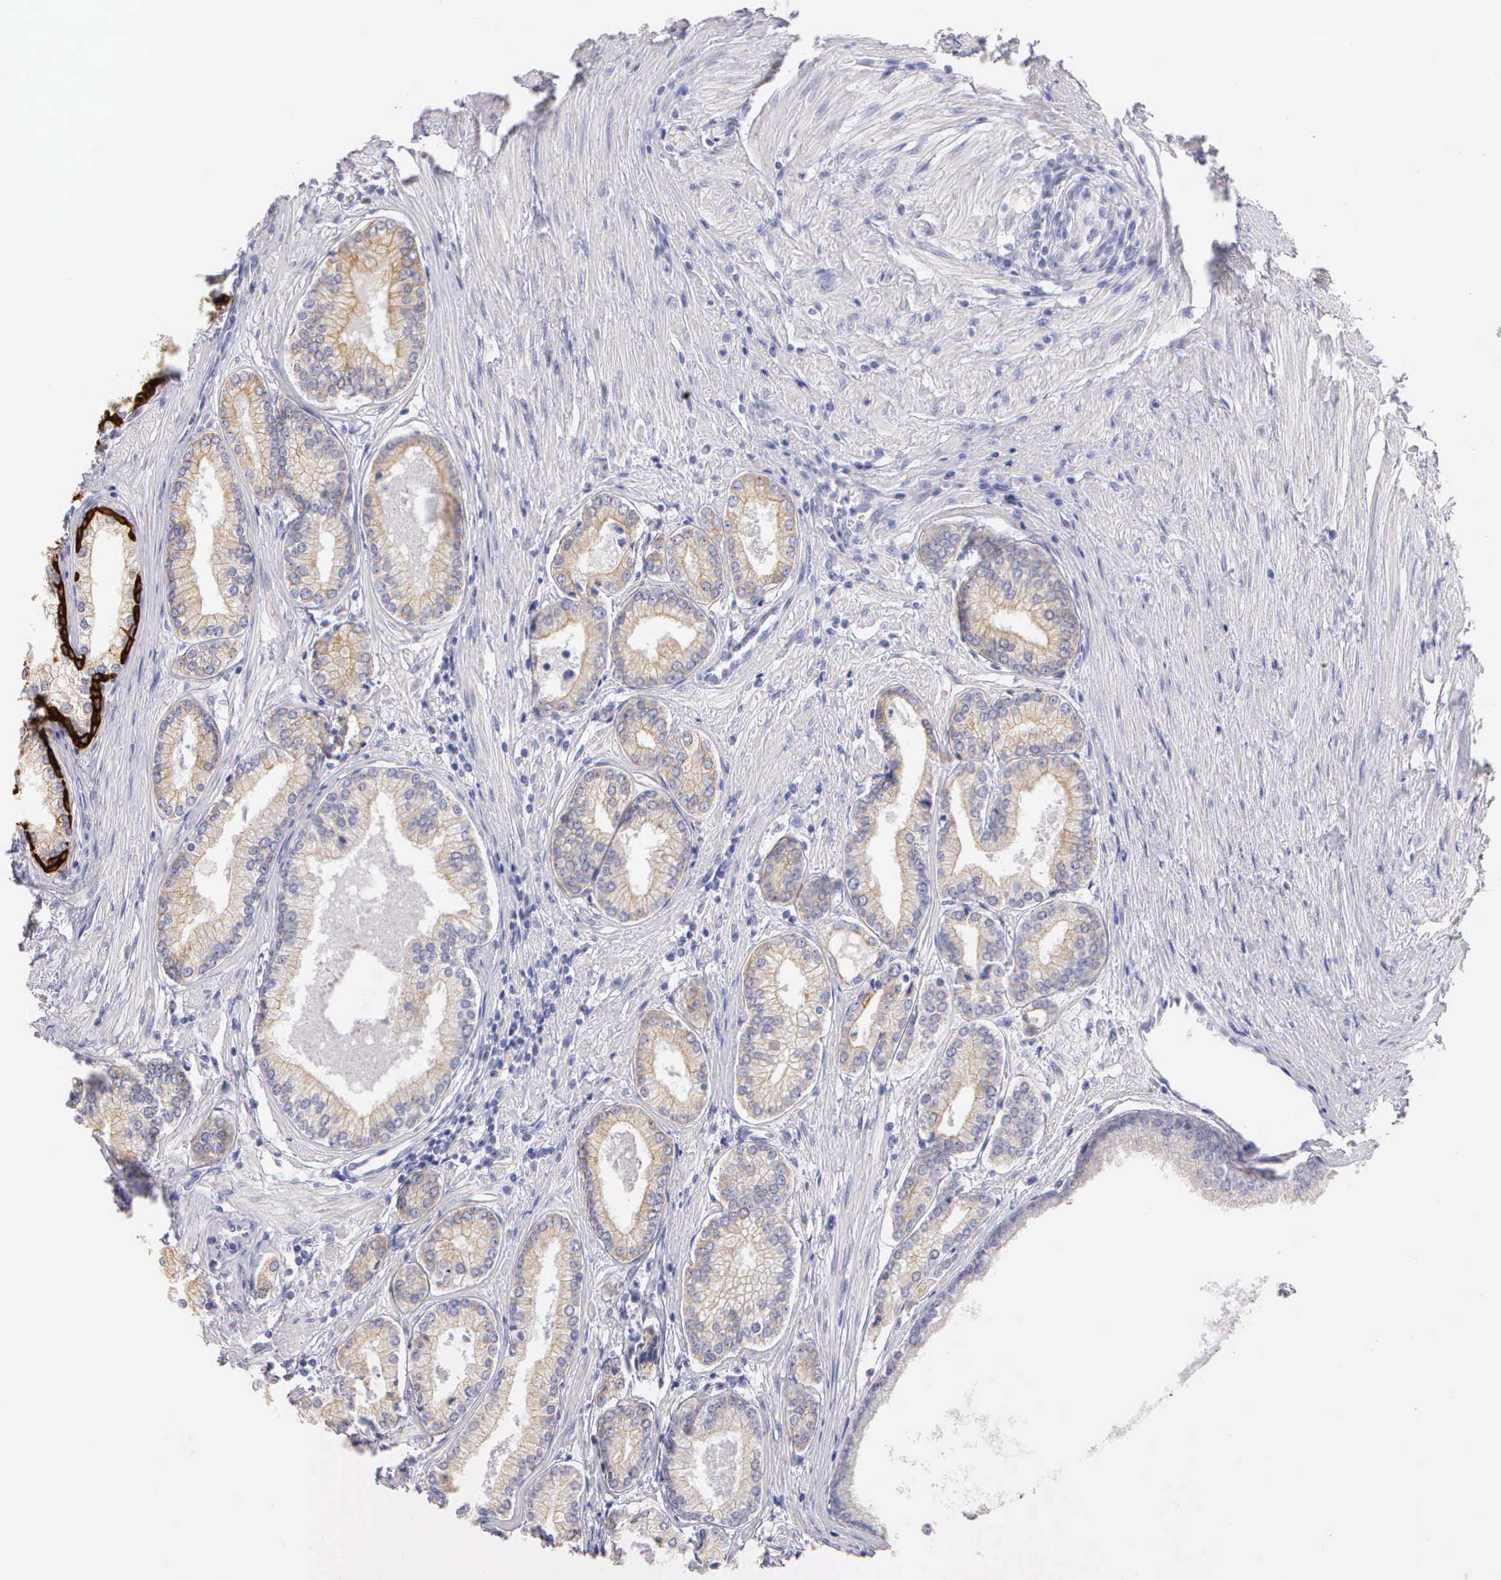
{"staining": {"intensity": "weak", "quantity": ">75%", "location": "cytoplasmic/membranous"}, "tissue": "prostate cancer", "cell_type": "Tumor cells", "image_type": "cancer", "snomed": [{"axis": "morphology", "description": "Adenocarcinoma, Medium grade"}, {"axis": "topography", "description": "Prostate"}], "caption": "The immunohistochemical stain labels weak cytoplasmic/membranous staining in tumor cells of prostate cancer (adenocarcinoma (medium-grade)) tissue.", "gene": "KRT17", "patient": {"sex": "male", "age": 72}}